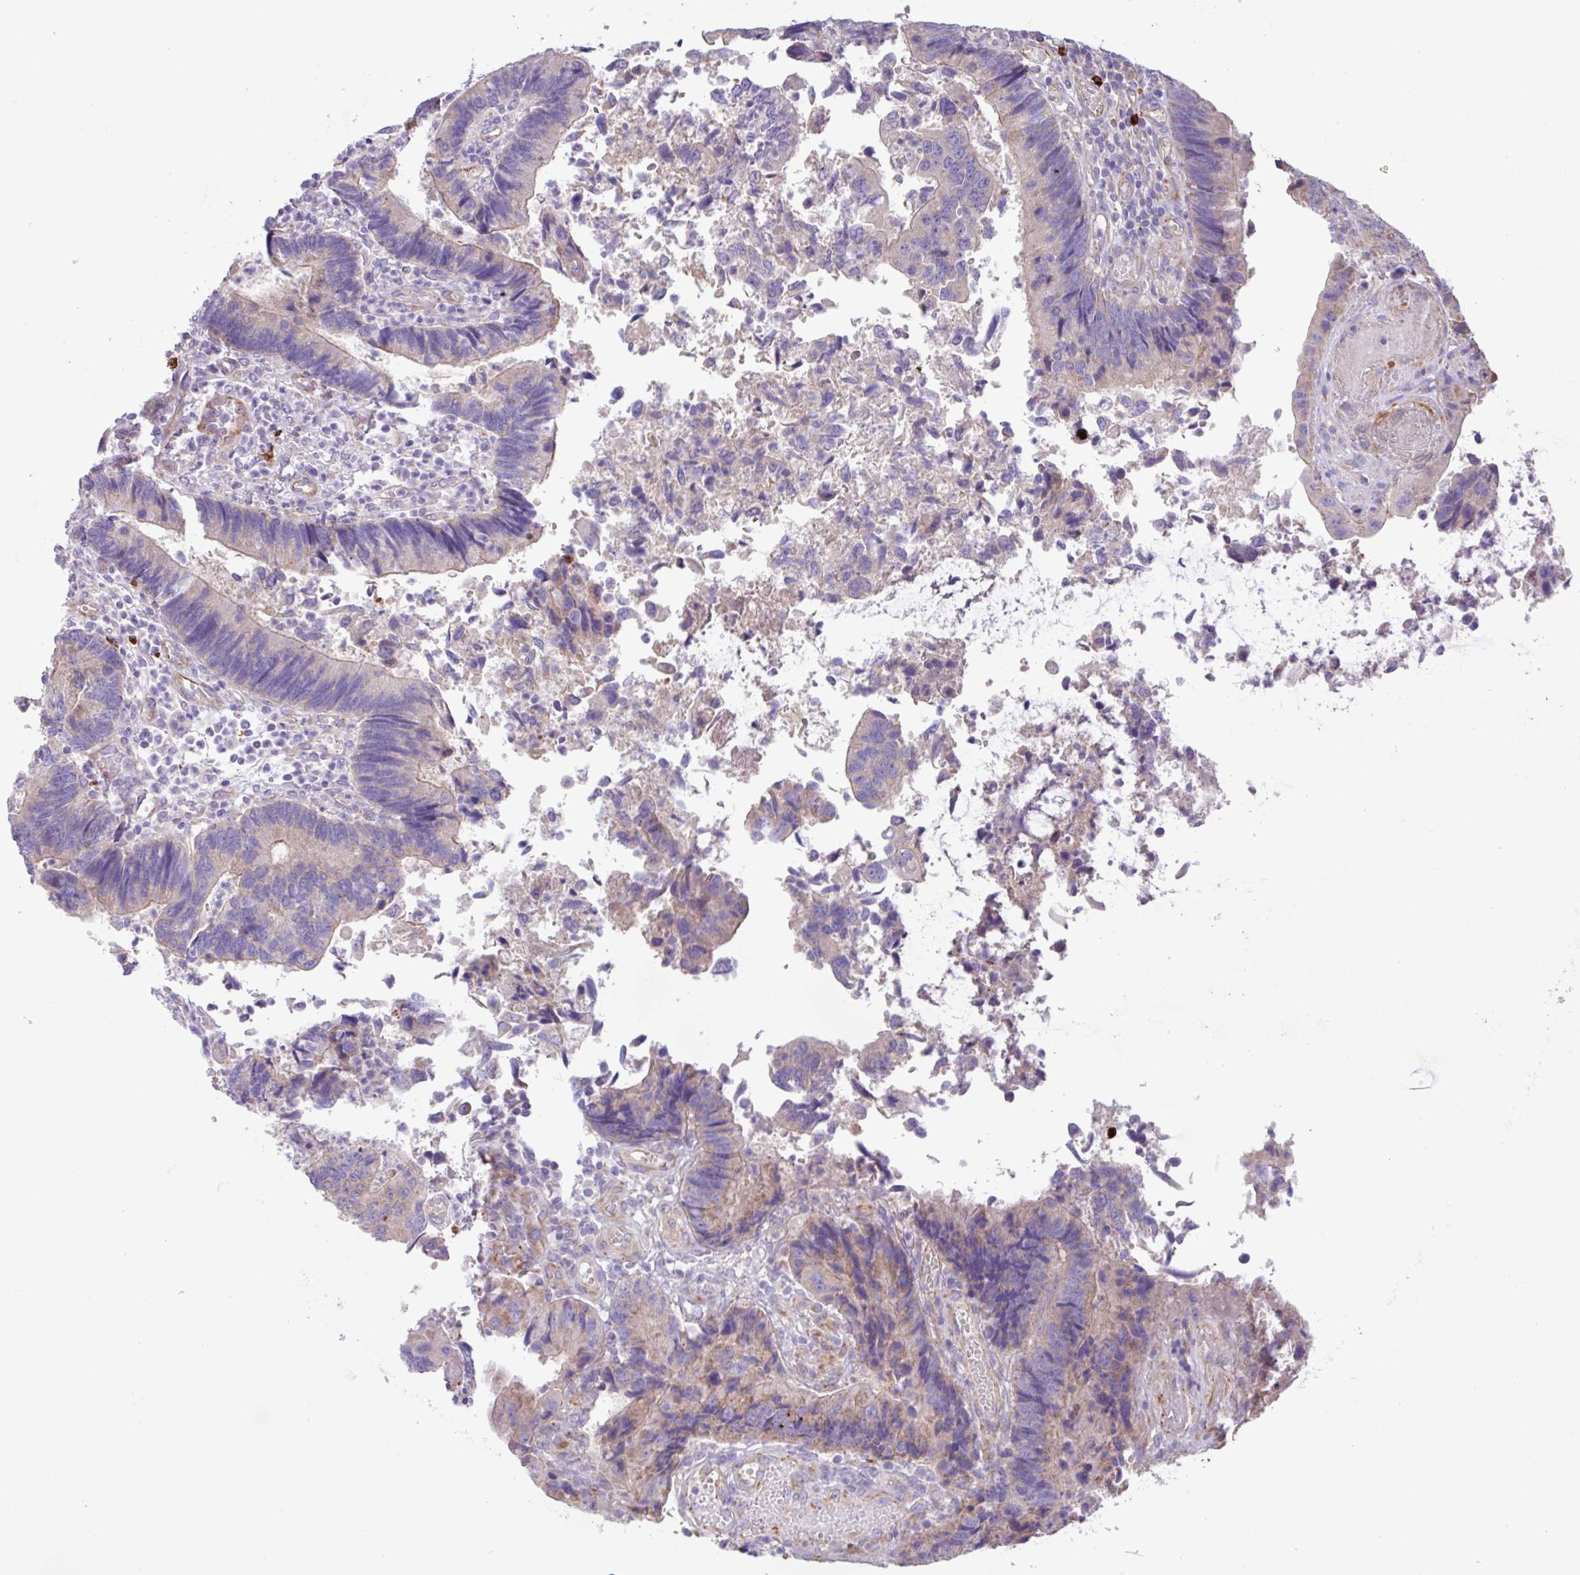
{"staining": {"intensity": "weak", "quantity": "<25%", "location": "cytoplasmic/membranous"}, "tissue": "colorectal cancer", "cell_type": "Tumor cells", "image_type": "cancer", "snomed": [{"axis": "morphology", "description": "Adenocarcinoma, NOS"}, {"axis": "topography", "description": "Colon"}], "caption": "The IHC histopathology image has no significant positivity in tumor cells of colorectal cancer tissue.", "gene": "MRM2", "patient": {"sex": "female", "age": 67}}